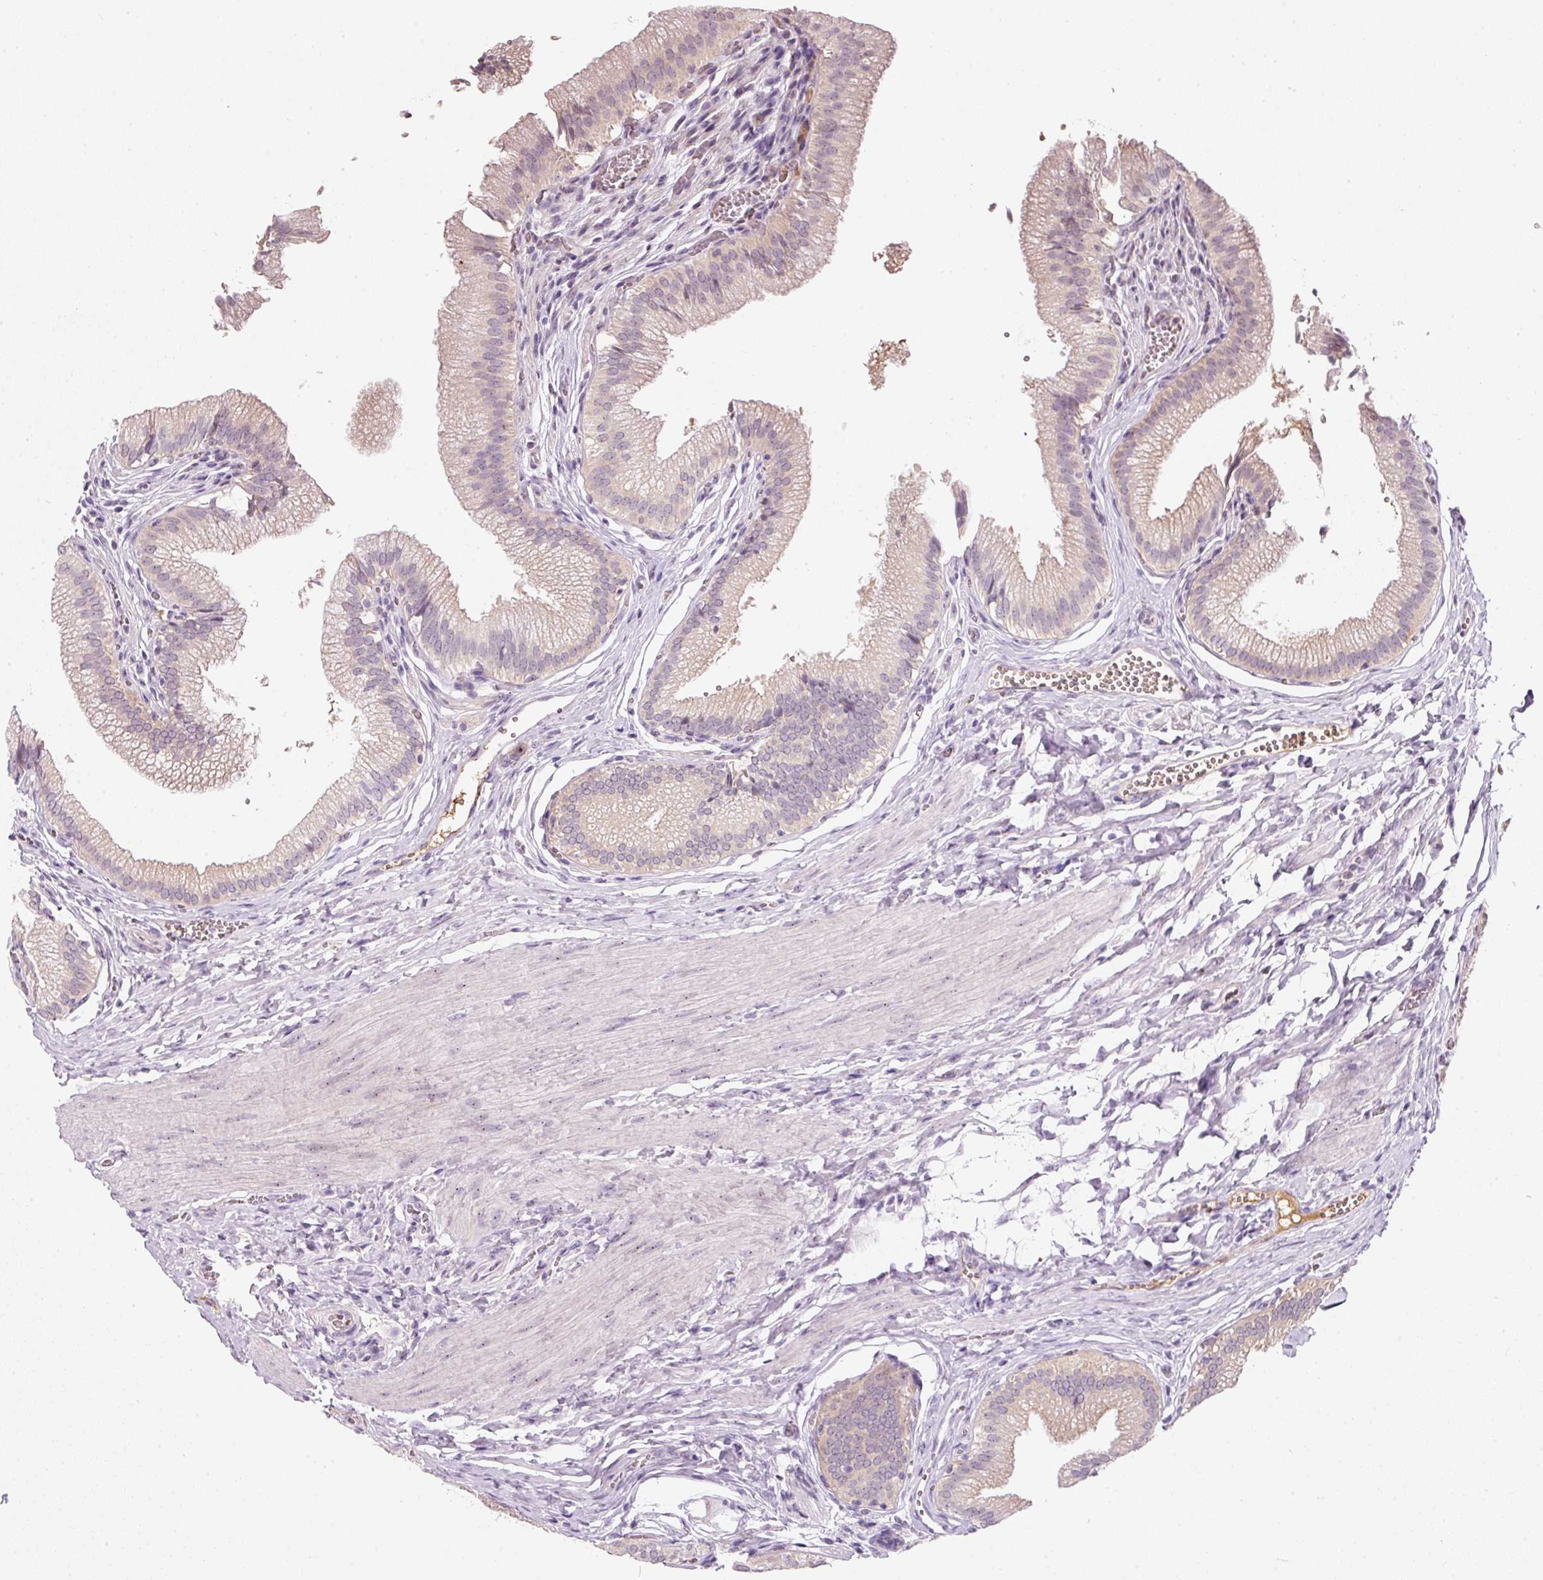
{"staining": {"intensity": "moderate", "quantity": "<25%", "location": "cytoplasmic/membranous"}, "tissue": "gallbladder", "cell_type": "Glandular cells", "image_type": "normal", "snomed": [{"axis": "morphology", "description": "Normal tissue, NOS"}, {"axis": "topography", "description": "Gallbladder"}, {"axis": "topography", "description": "Peripheral nerve tissue"}], "caption": "Approximately <25% of glandular cells in normal gallbladder demonstrate moderate cytoplasmic/membranous protein expression as visualized by brown immunohistochemical staining.", "gene": "TMEM37", "patient": {"sex": "male", "age": 17}}